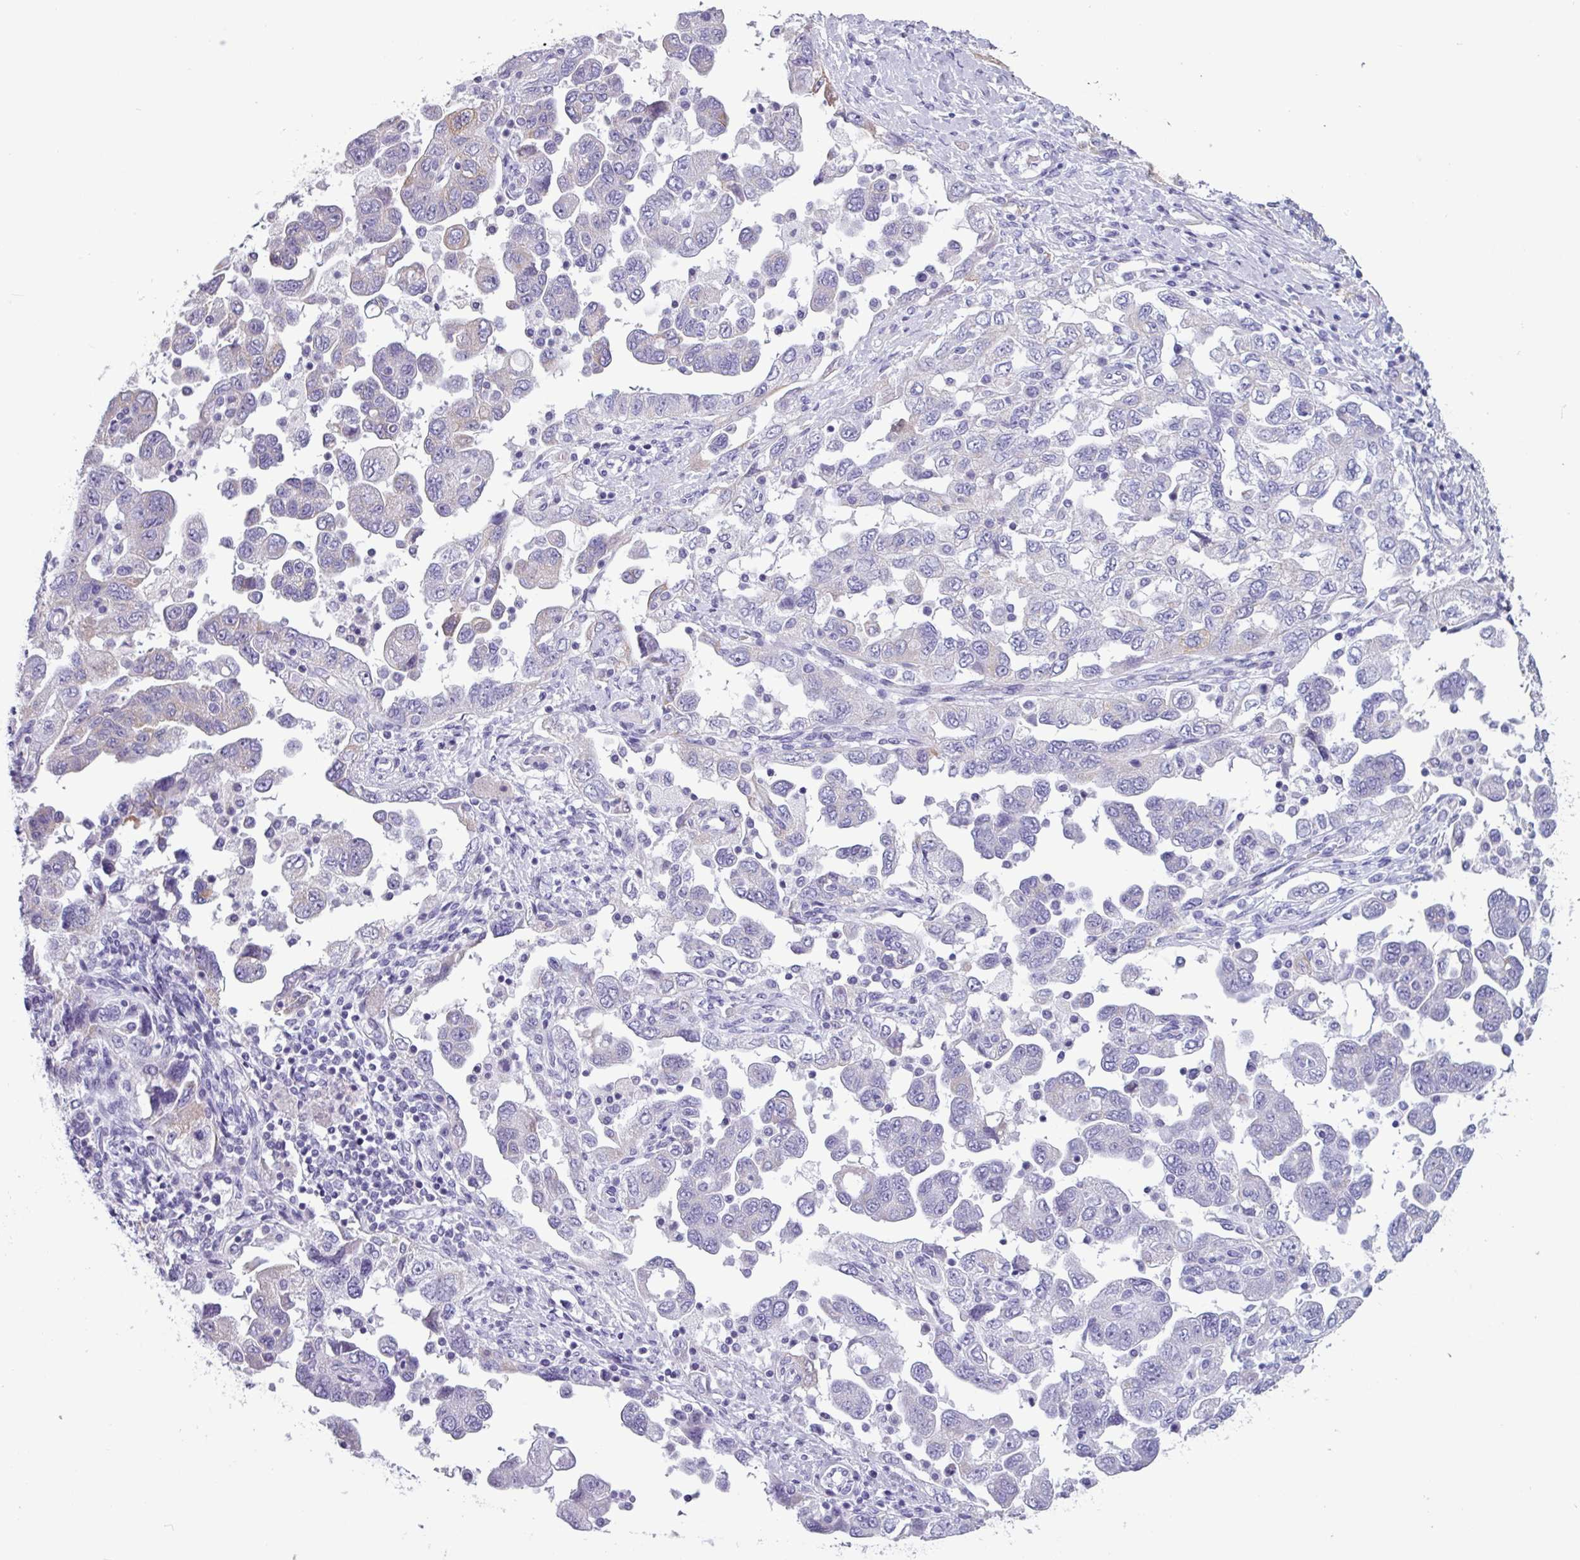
{"staining": {"intensity": "negative", "quantity": "none", "location": "none"}, "tissue": "ovarian cancer", "cell_type": "Tumor cells", "image_type": "cancer", "snomed": [{"axis": "morphology", "description": "Carcinoma, NOS"}, {"axis": "morphology", "description": "Cystadenocarcinoma, serous, NOS"}, {"axis": "topography", "description": "Ovary"}], "caption": "A micrograph of human ovarian cancer is negative for staining in tumor cells.", "gene": "CAMK1", "patient": {"sex": "female", "age": 69}}